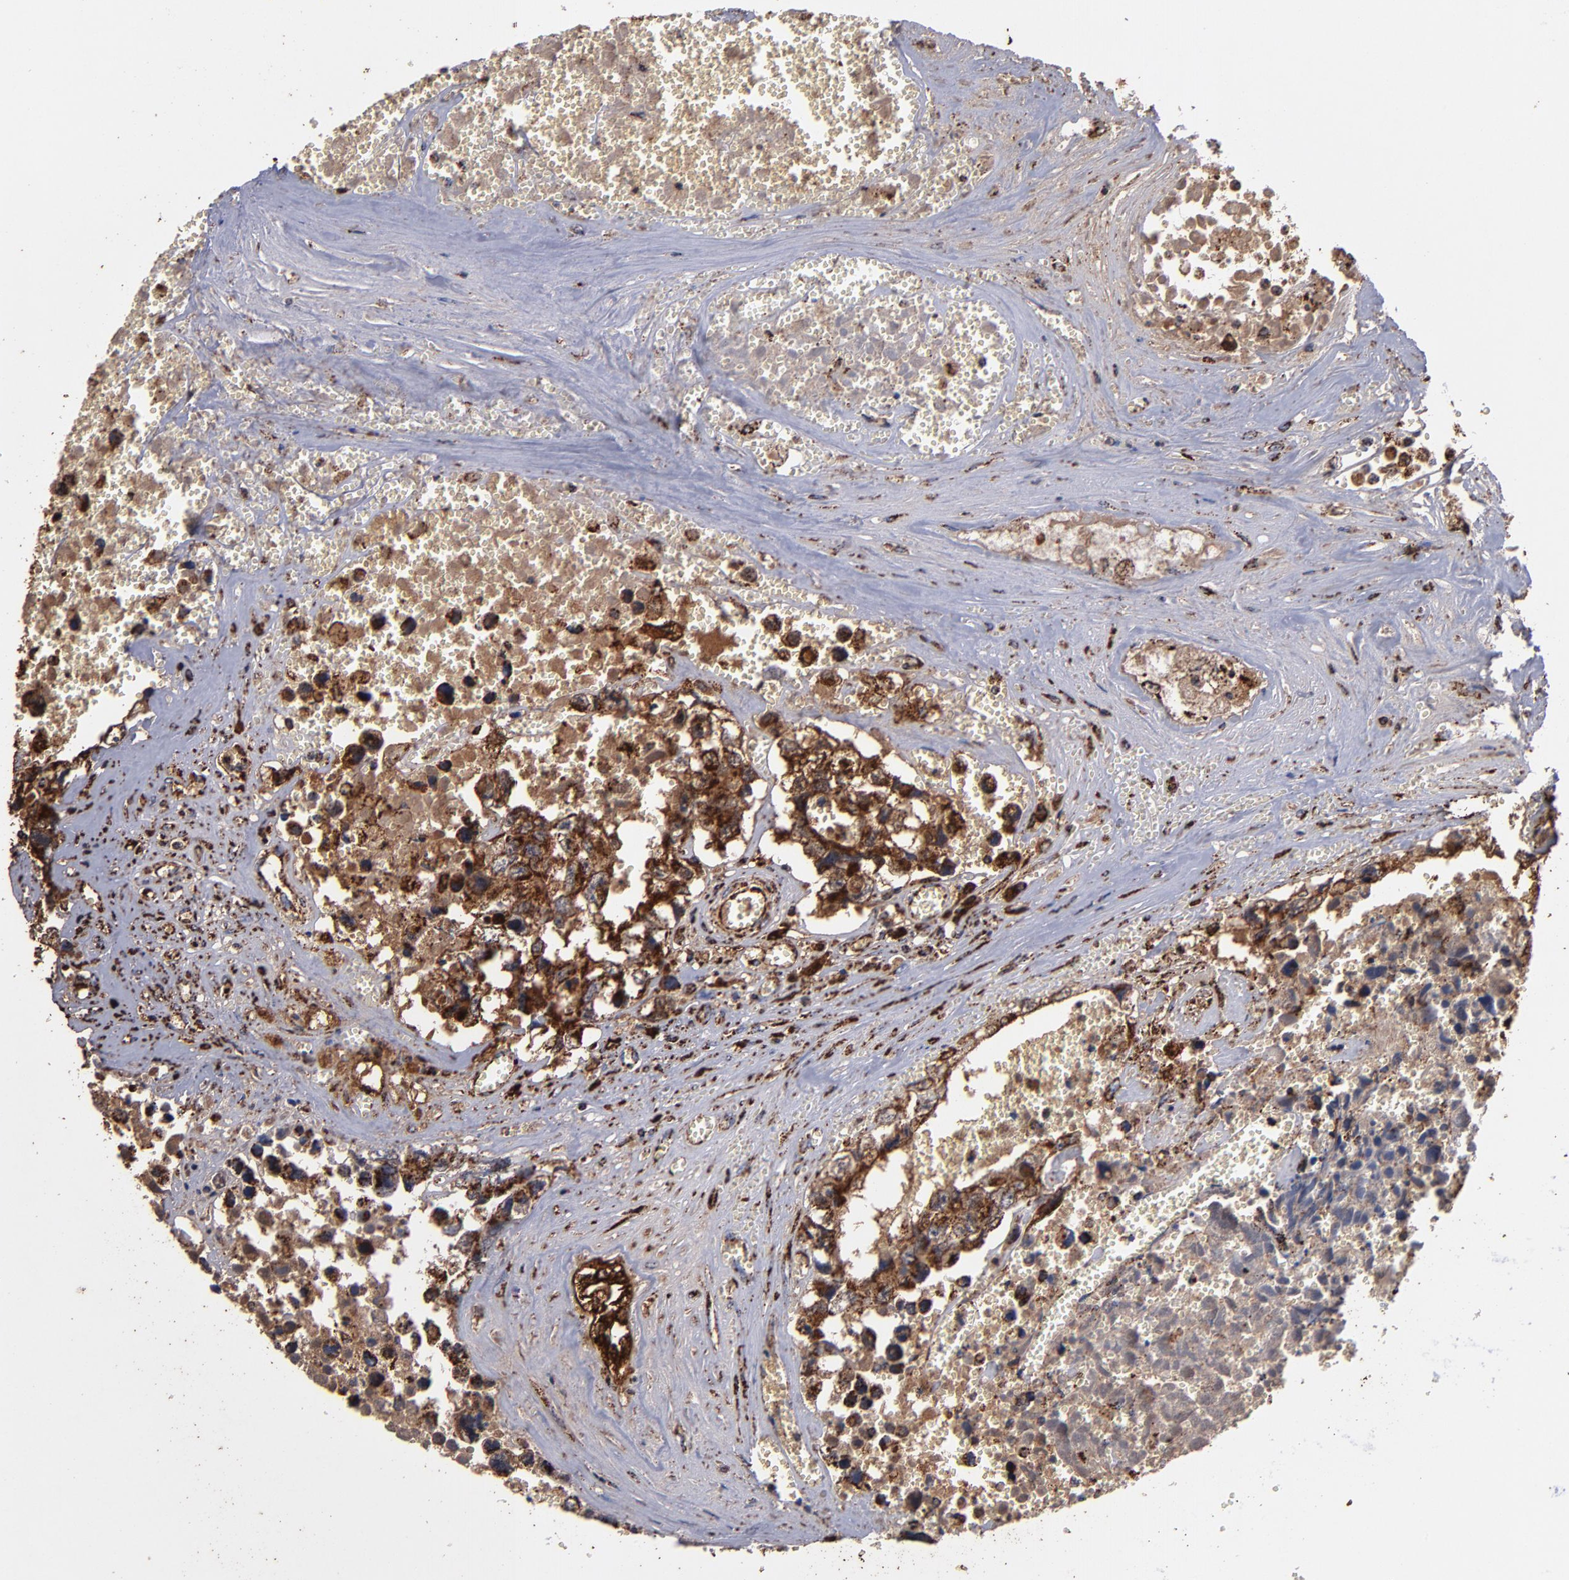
{"staining": {"intensity": "strong", "quantity": ">75%", "location": "cytoplasmic/membranous"}, "tissue": "testis cancer", "cell_type": "Tumor cells", "image_type": "cancer", "snomed": [{"axis": "morphology", "description": "Carcinoma, Embryonal, NOS"}, {"axis": "topography", "description": "Testis"}], "caption": "Immunohistochemistry (IHC) staining of testis embryonal carcinoma, which demonstrates high levels of strong cytoplasmic/membranous positivity in approximately >75% of tumor cells indicating strong cytoplasmic/membranous protein staining. The staining was performed using DAB (3,3'-diaminobenzidine) (brown) for protein detection and nuclei were counterstained in hematoxylin (blue).", "gene": "SOD2", "patient": {"sex": "male", "age": 31}}